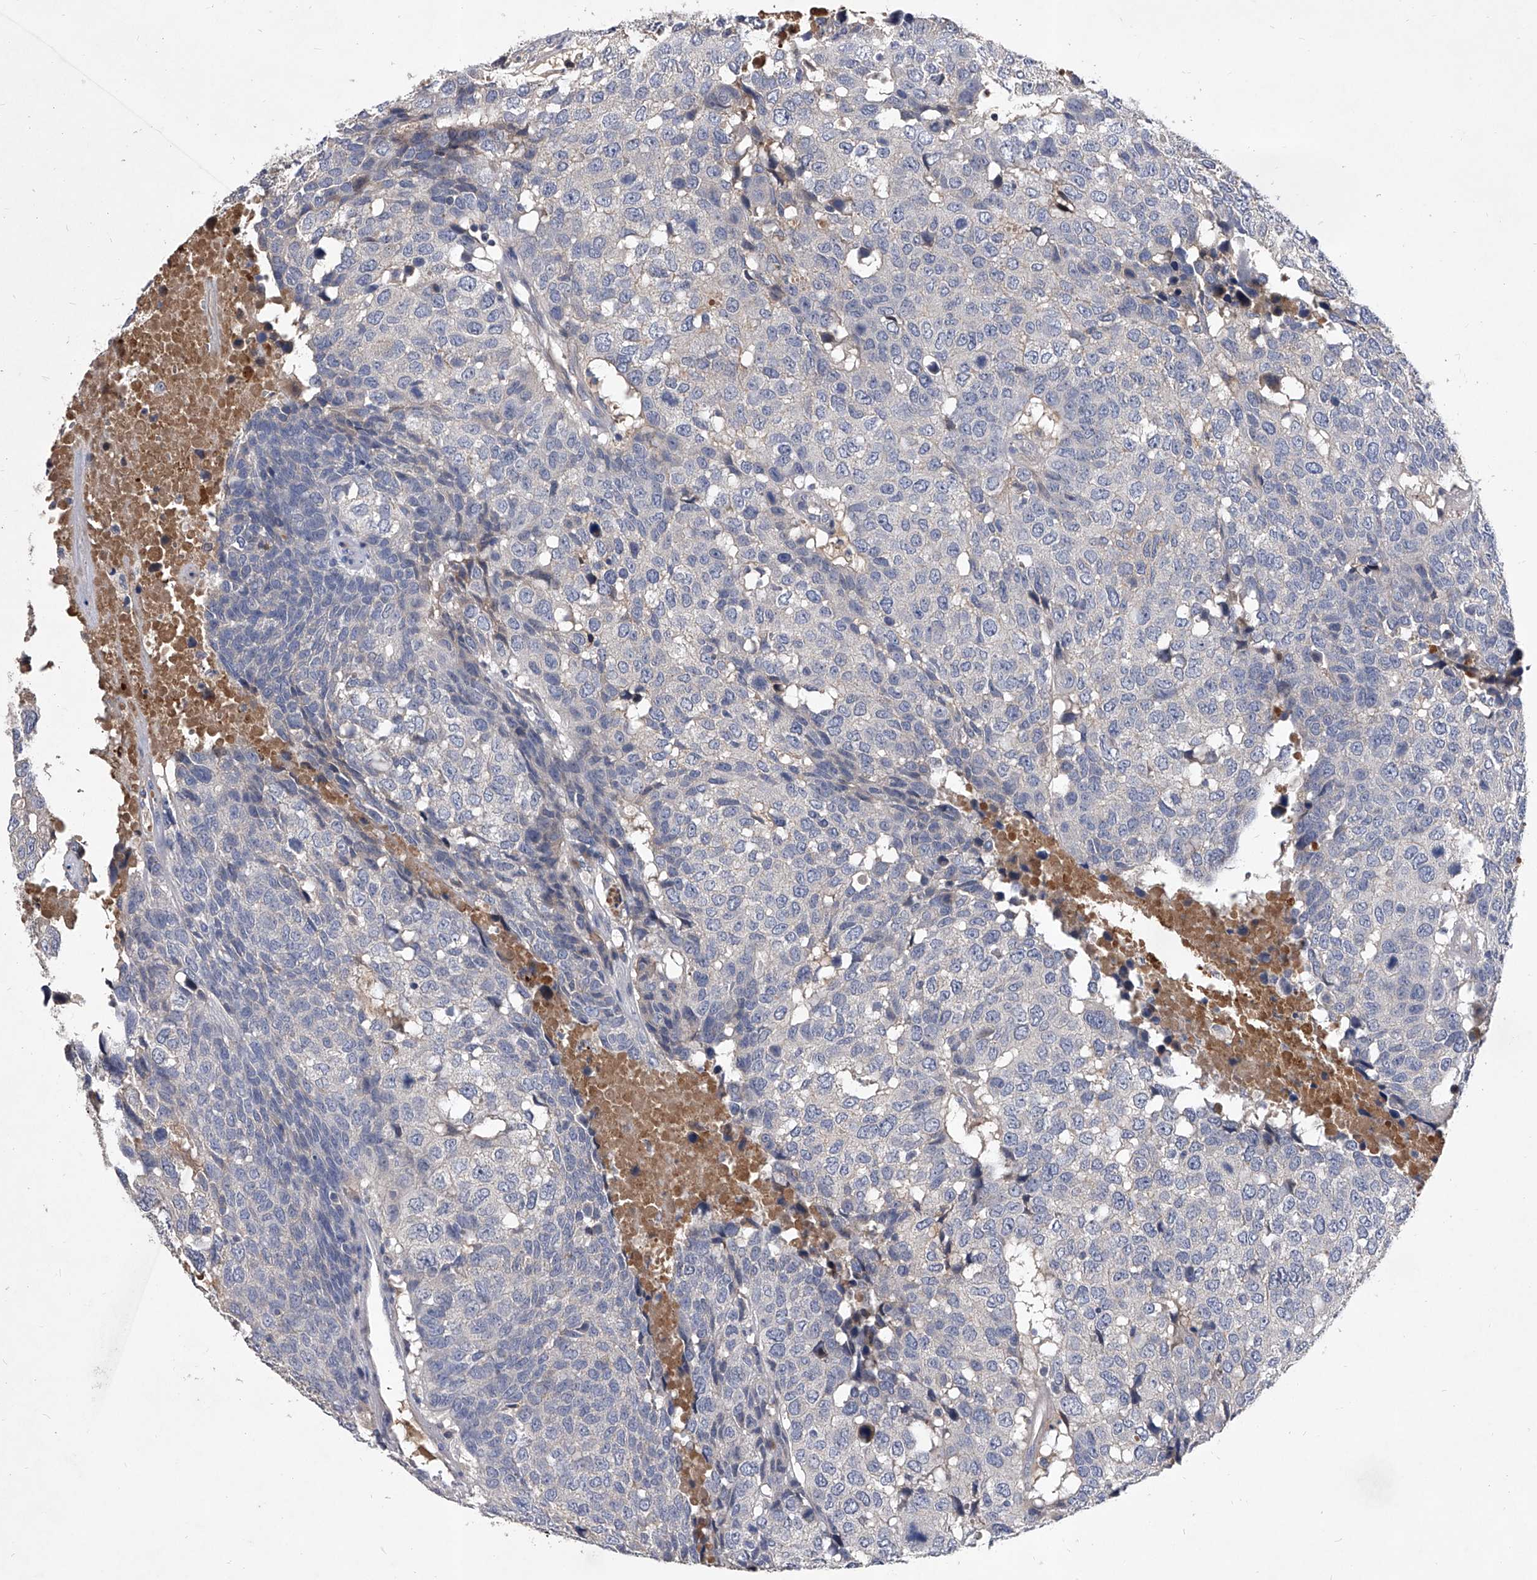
{"staining": {"intensity": "negative", "quantity": "none", "location": "none"}, "tissue": "head and neck cancer", "cell_type": "Tumor cells", "image_type": "cancer", "snomed": [{"axis": "morphology", "description": "Squamous cell carcinoma, NOS"}, {"axis": "topography", "description": "Head-Neck"}], "caption": "Immunohistochemistry histopathology image of head and neck cancer stained for a protein (brown), which demonstrates no positivity in tumor cells.", "gene": "C5", "patient": {"sex": "male", "age": 66}}